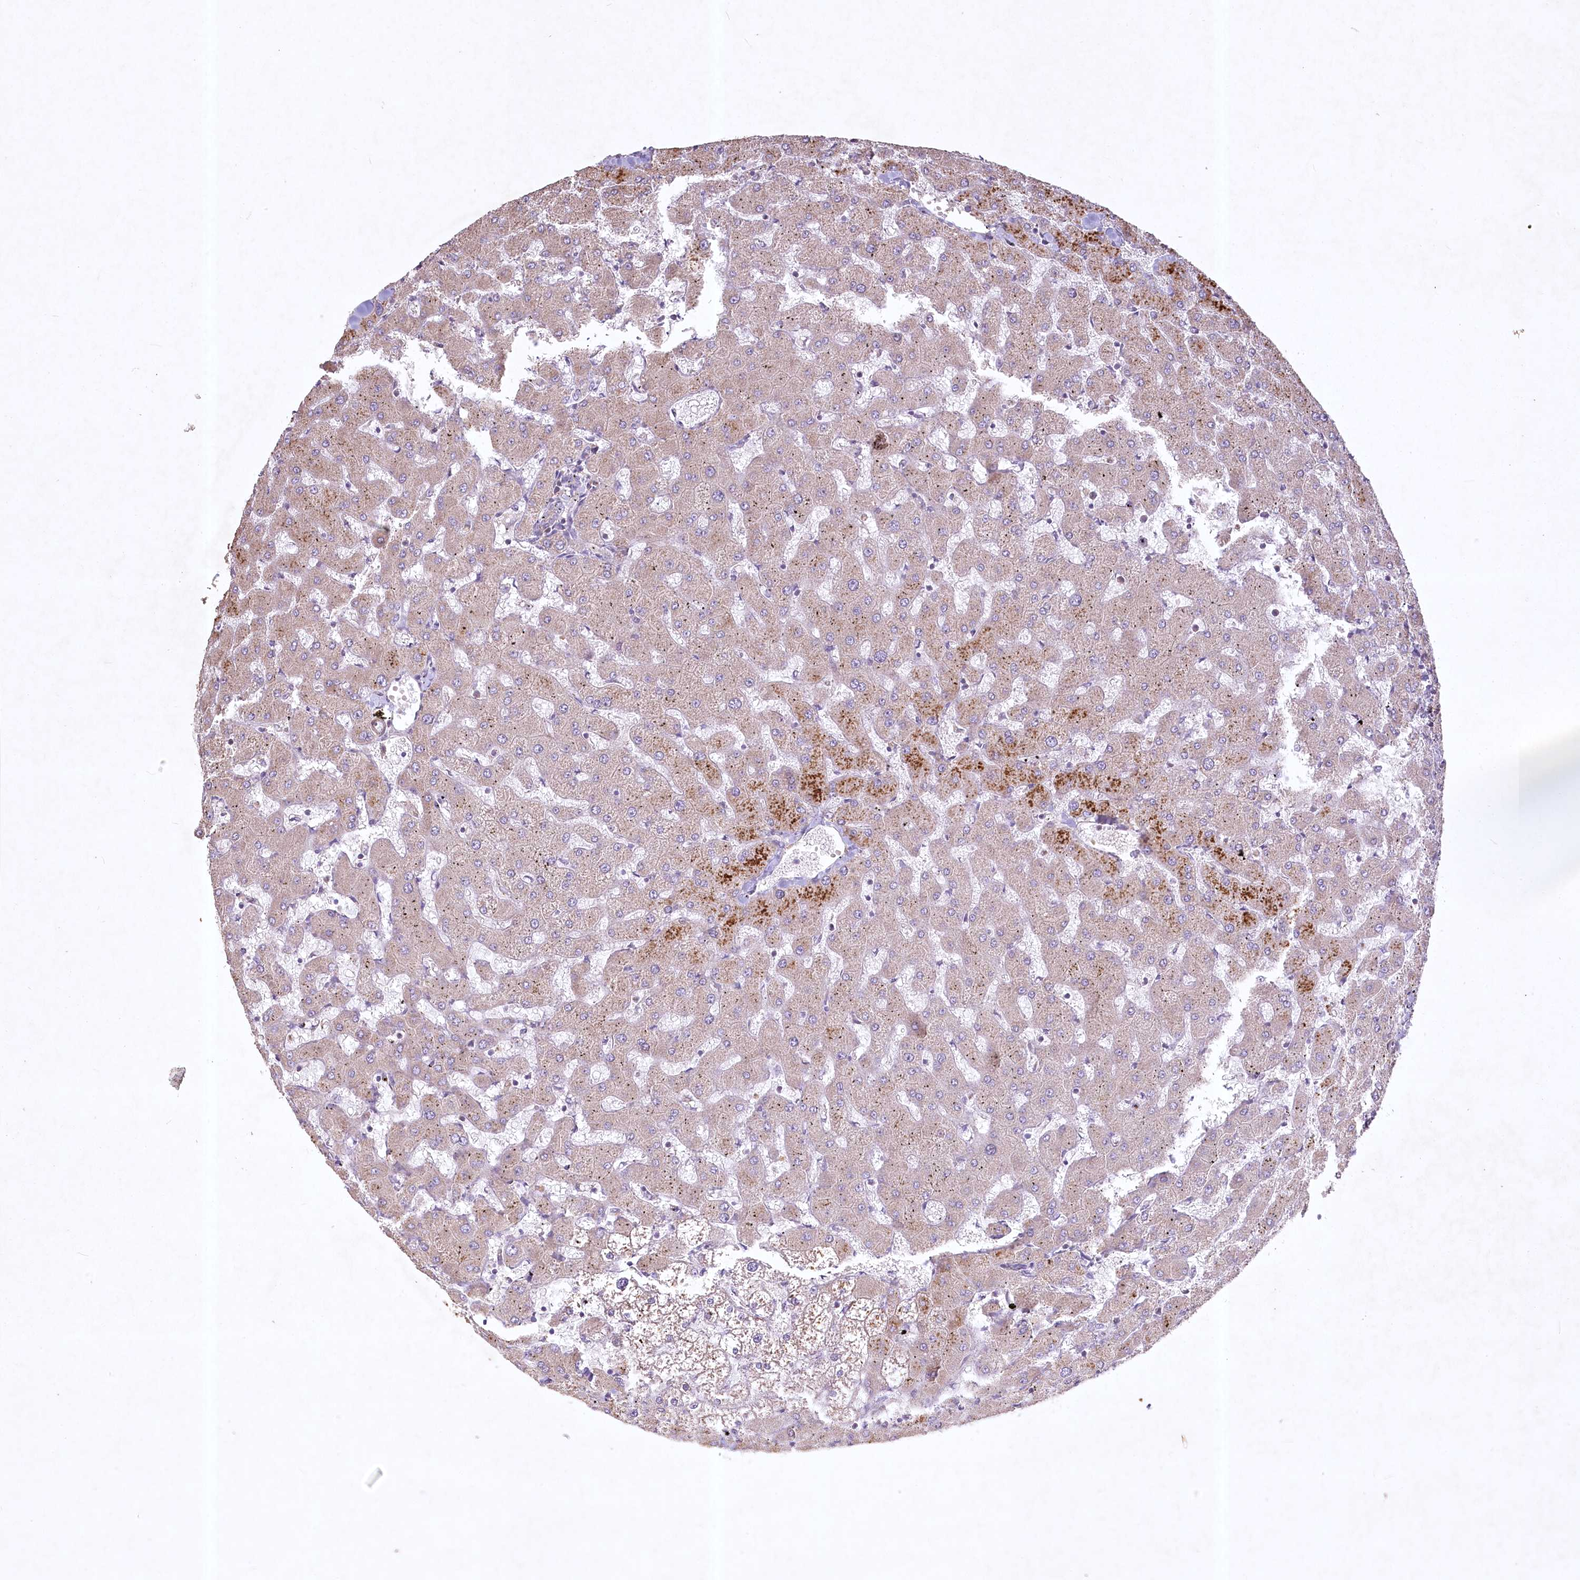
{"staining": {"intensity": "negative", "quantity": "none", "location": "none"}, "tissue": "liver", "cell_type": "Cholangiocytes", "image_type": "normal", "snomed": [{"axis": "morphology", "description": "Normal tissue, NOS"}, {"axis": "topography", "description": "Liver"}], "caption": "The histopathology image demonstrates no staining of cholangiocytes in normal liver. (DAB (3,3'-diaminobenzidine) IHC with hematoxylin counter stain).", "gene": "INPP4B", "patient": {"sex": "female", "age": 63}}